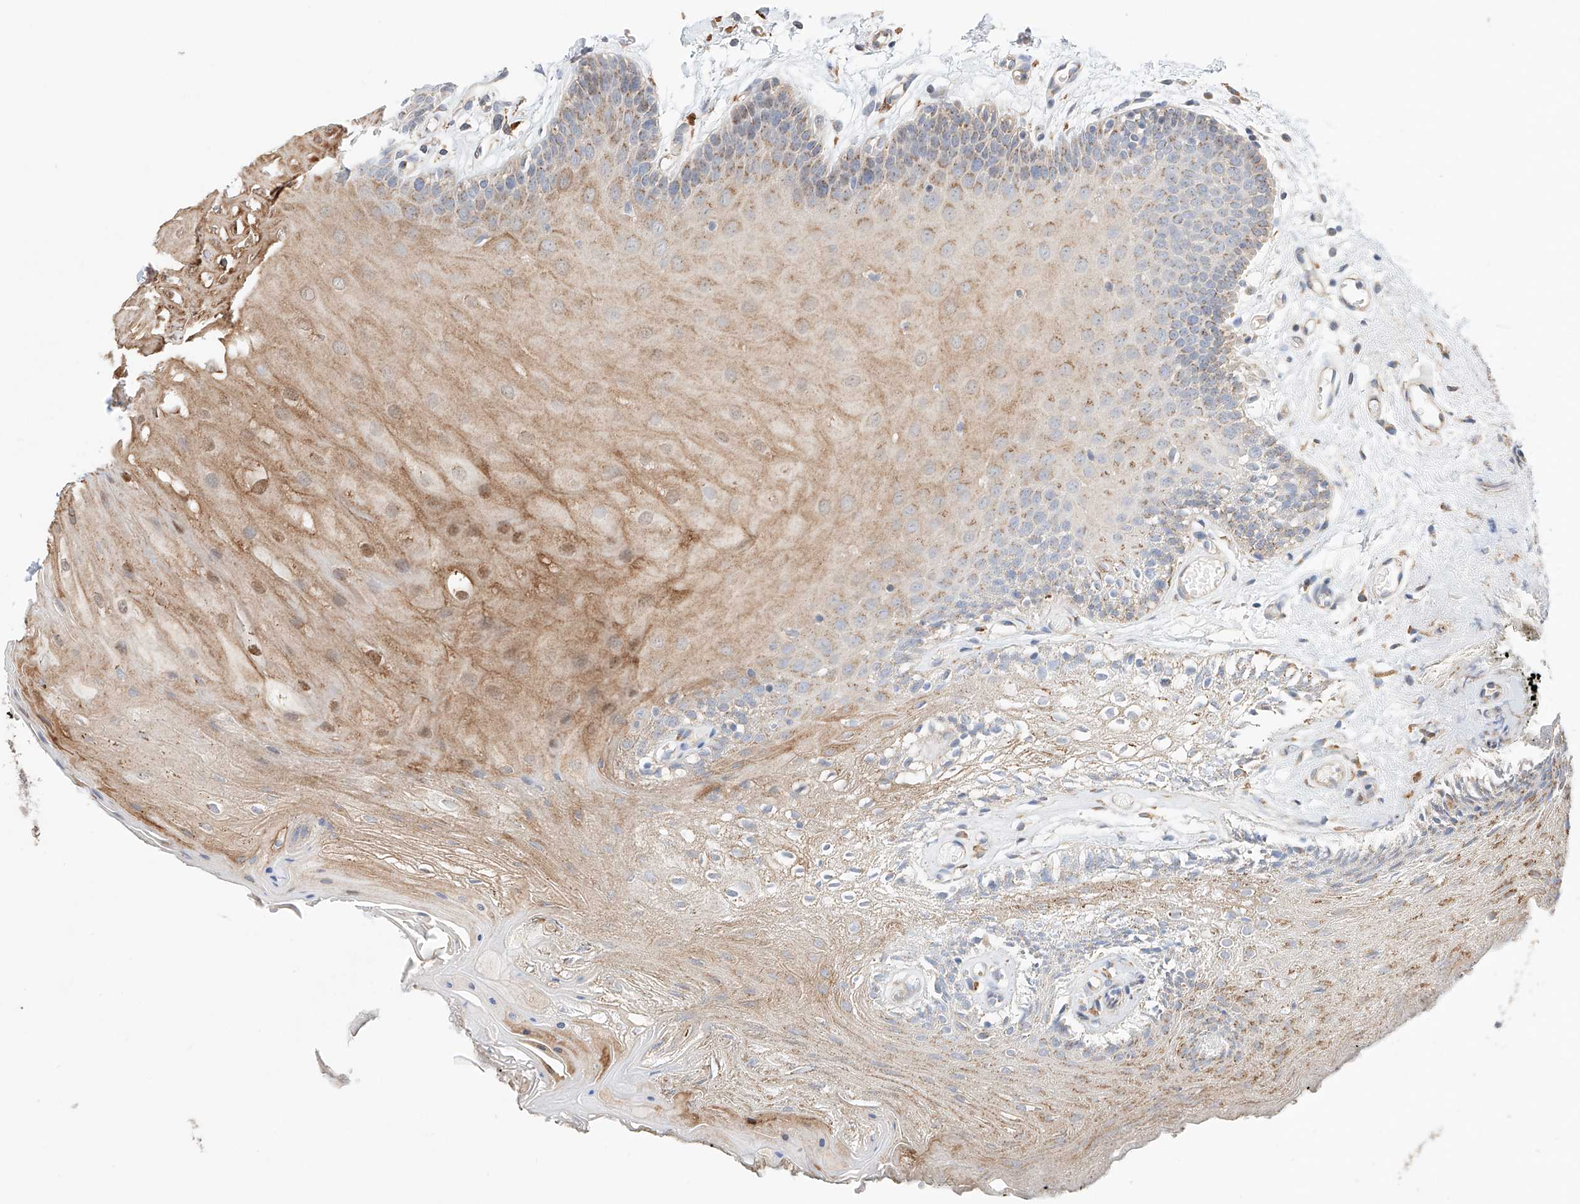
{"staining": {"intensity": "moderate", "quantity": ">75%", "location": "cytoplasmic/membranous,nuclear"}, "tissue": "oral mucosa", "cell_type": "Squamous epithelial cells", "image_type": "normal", "snomed": [{"axis": "morphology", "description": "Normal tissue, NOS"}, {"axis": "morphology", "description": "Squamous cell carcinoma, NOS"}, {"axis": "topography", "description": "Skeletal muscle"}, {"axis": "topography", "description": "Oral tissue"}, {"axis": "topography", "description": "Salivary gland"}, {"axis": "topography", "description": "Head-Neck"}], "caption": "Immunohistochemistry image of normal oral mucosa stained for a protein (brown), which displays medium levels of moderate cytoplasmic/membranous,nuclear positivity in approximately >75% of squamous epithelial cells.", "gene": "MOSPD1", "patient": {"sex": "male", "age": 54}}